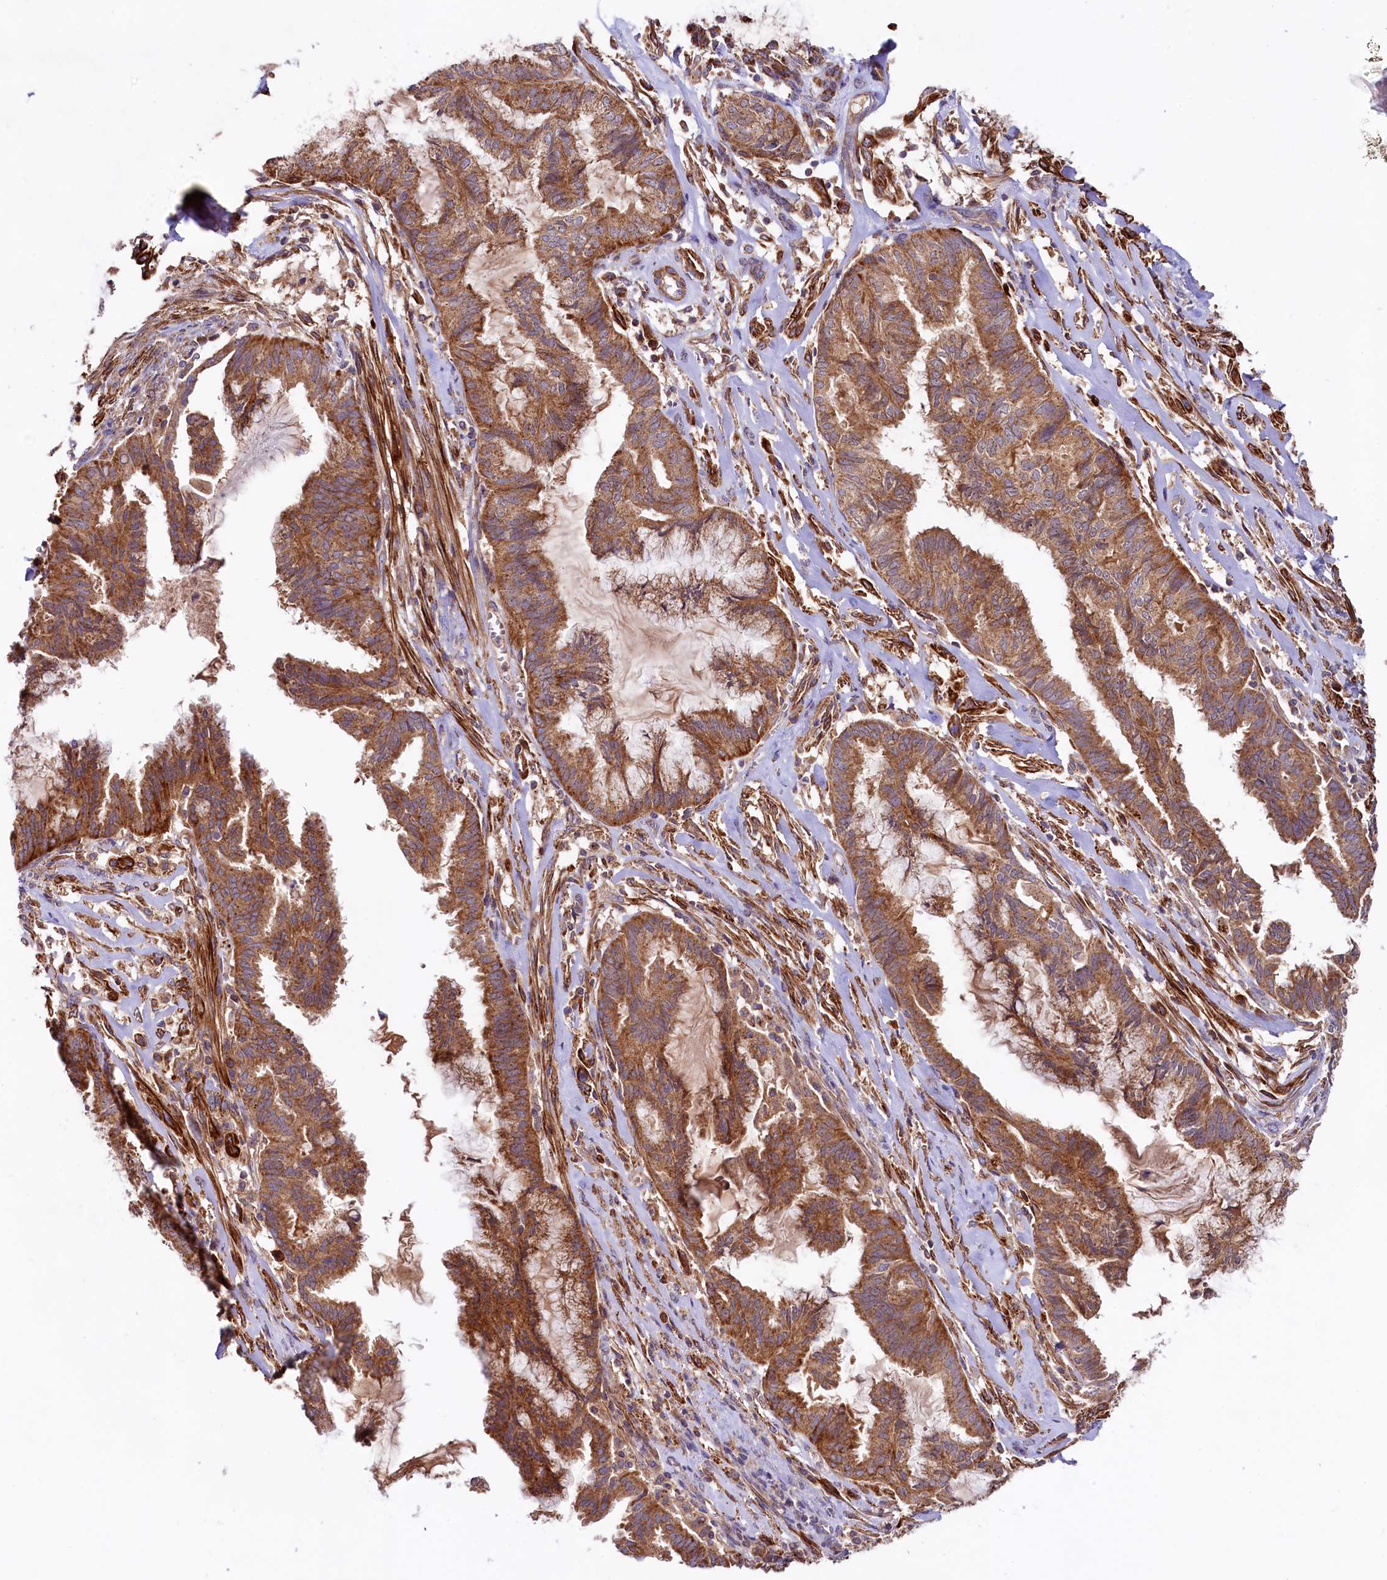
{"staining": {"intensity": "strong", "quantity": ">75%", "location": "cytoplasmic/membranous"}, "tissue": "endometrial cancer", "cell_type": "Tumor cells", "image_type": "cancer", "snomed": [{"axis": "morphology", "description": "Adenocarcinoma, NOS"}, {"axis": "topography", "description": "Endometrium"}], "caption": "IHC (DAB) staining of human adenocarcinoma (endometrial) displays strong cytoplasmic/membranous protein staining in about >75% of tumor cells. The staining was performed using DAB (3,3'-diaminobenzidine), with brown indicating positive protein expression. Nuclei are stained blue with hematoxylin.", "gene": "CIAO3", "patient": {"sex": "female", "age": 86}}